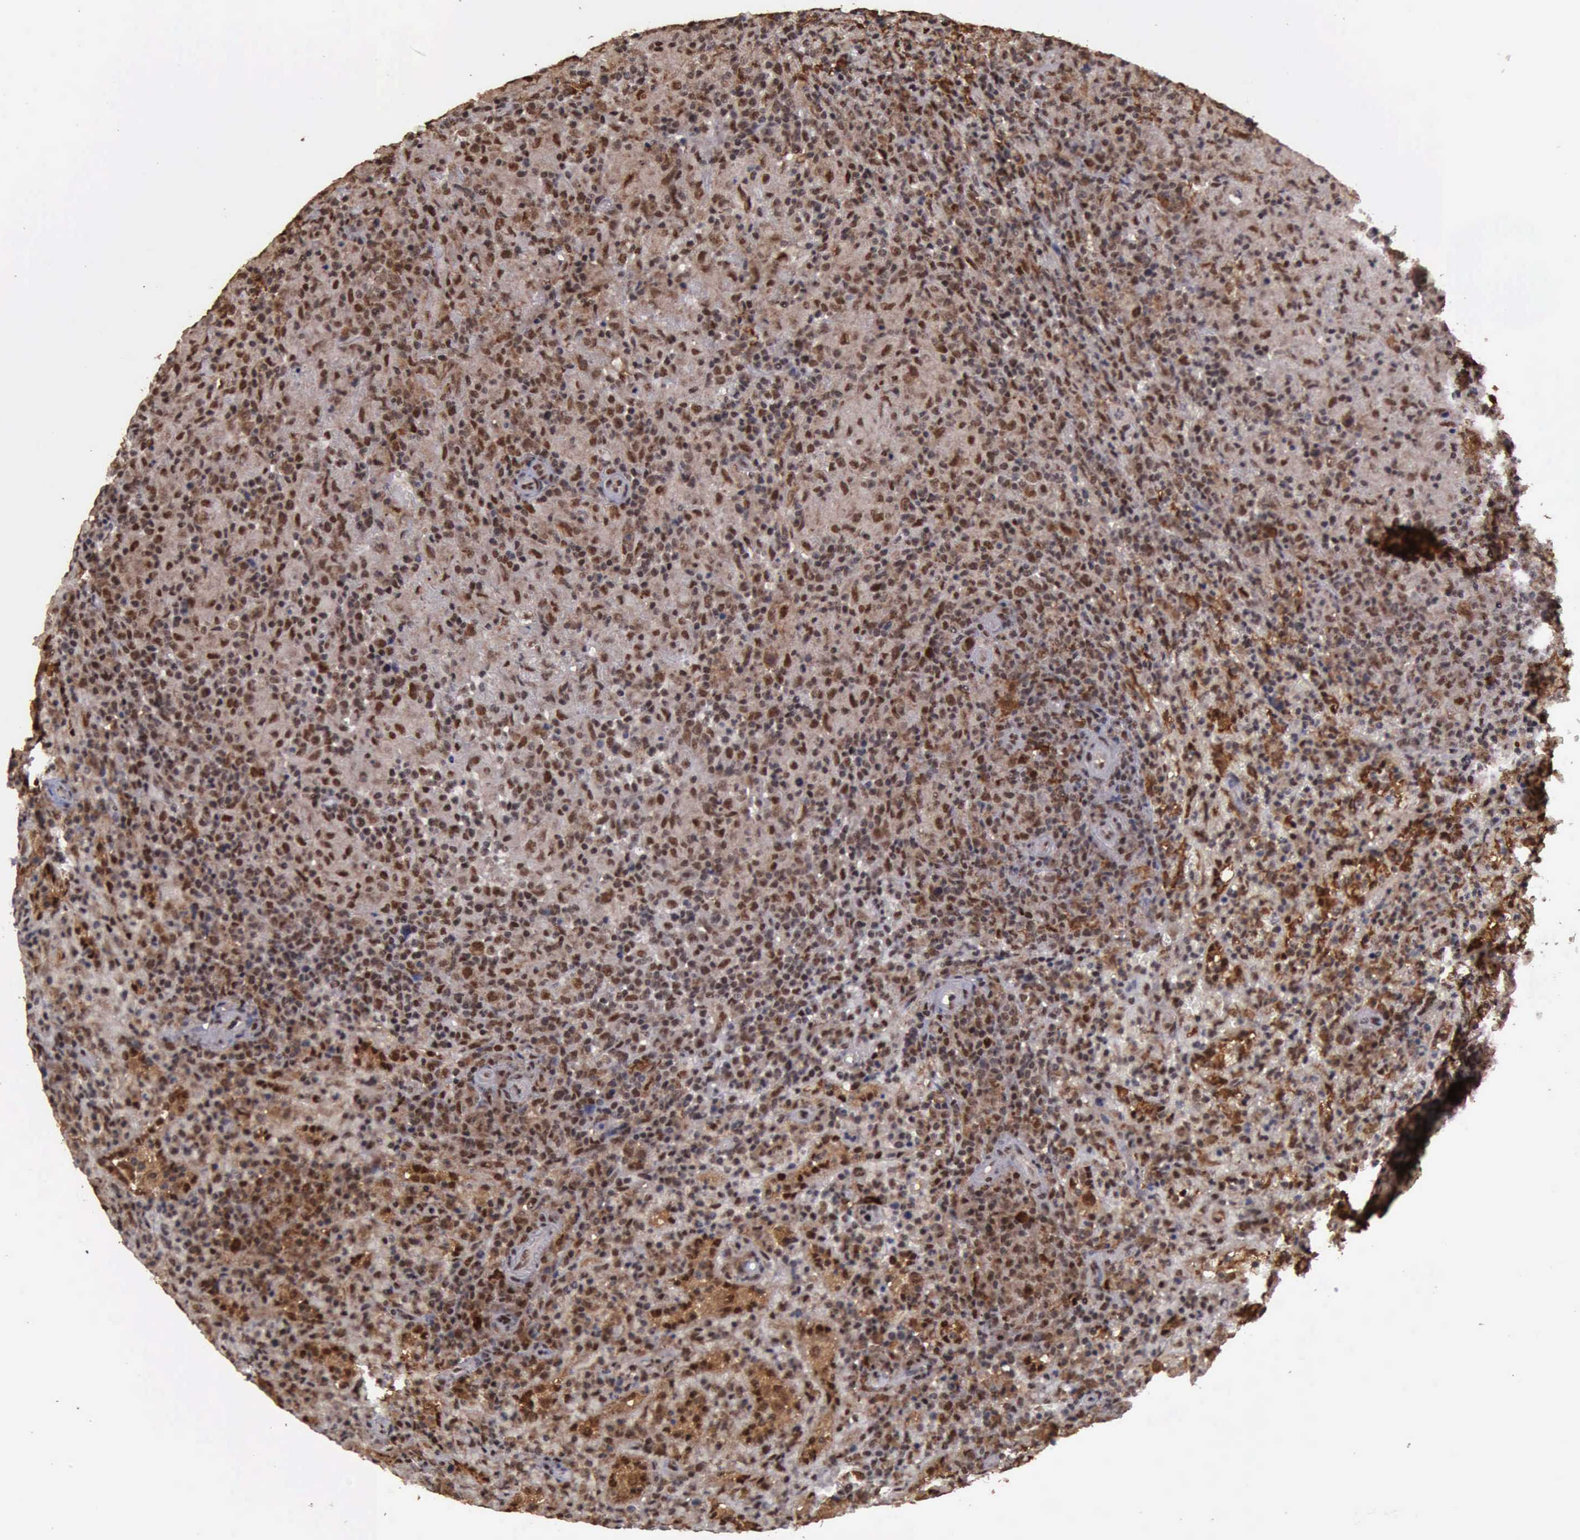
{"staining": {"intensity": "strong", "quantity": ">75%", "location": "cytoplasmic/membranous,nuclear"}, "tissue": "lymphoma", "cell_type": "Tumor cells", "image_type": "cancer", "snomed": [{"axis": "morphology", "description": "Malignant lymphoma, non-Hodgkin's type, High grade"}, {"axis": "topography", "description": "Spleen"}, {"axis": "topography", "description": "Lymph node"}], "caption": "The micrograph reveals a brown stain indicating the presence of a protein in the cytoplasmic/membranous and nuclear of tumor cells in high-grade malignant lymphoma, non-Hodgkin's type.", "gene": "TRMT2A", "patient": {"sex": "female", "age": 70}}